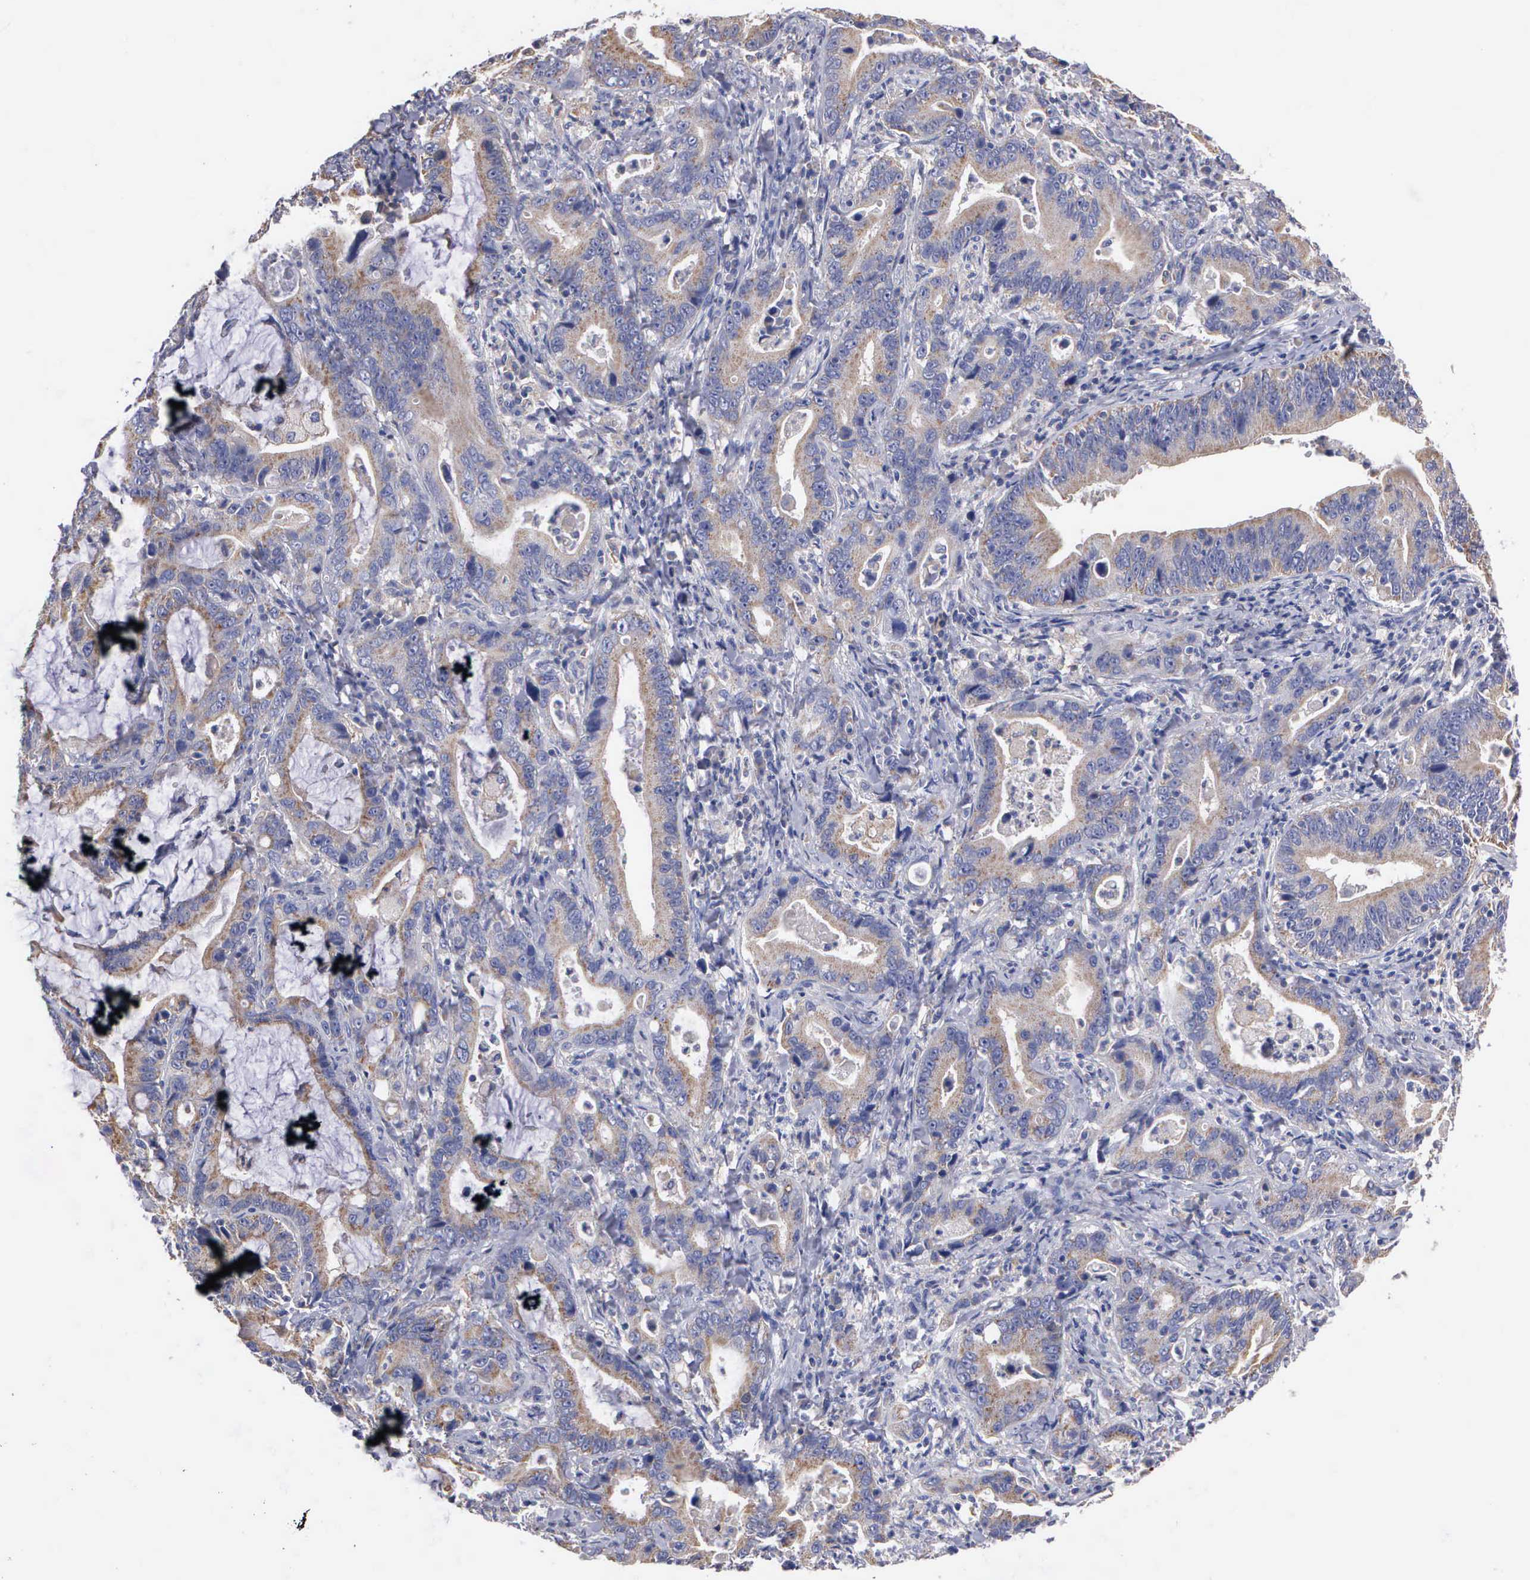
{"staining": {"intensity": "weak", "quantity": ">75%", "location": "cytoplasmic/membranous"}, "tissue": "stomach cancer", "cell_type": "Tumor cells", "image_type": "cancer", "snomed": [{"axis": "morphology", "description": "Adenocarcinoma, NOS"}, {"axis": "topography", "description": "Stomach, upper"}], "caption": "Stomach adenocarcinoma tissue displays weak cytoplasmic/membranous positivity in approximately >75% of tumor cells, visualized by immunohistochemistry.", "gene": "PTGS2", "patient": {"sex": "male", "age": 63}}